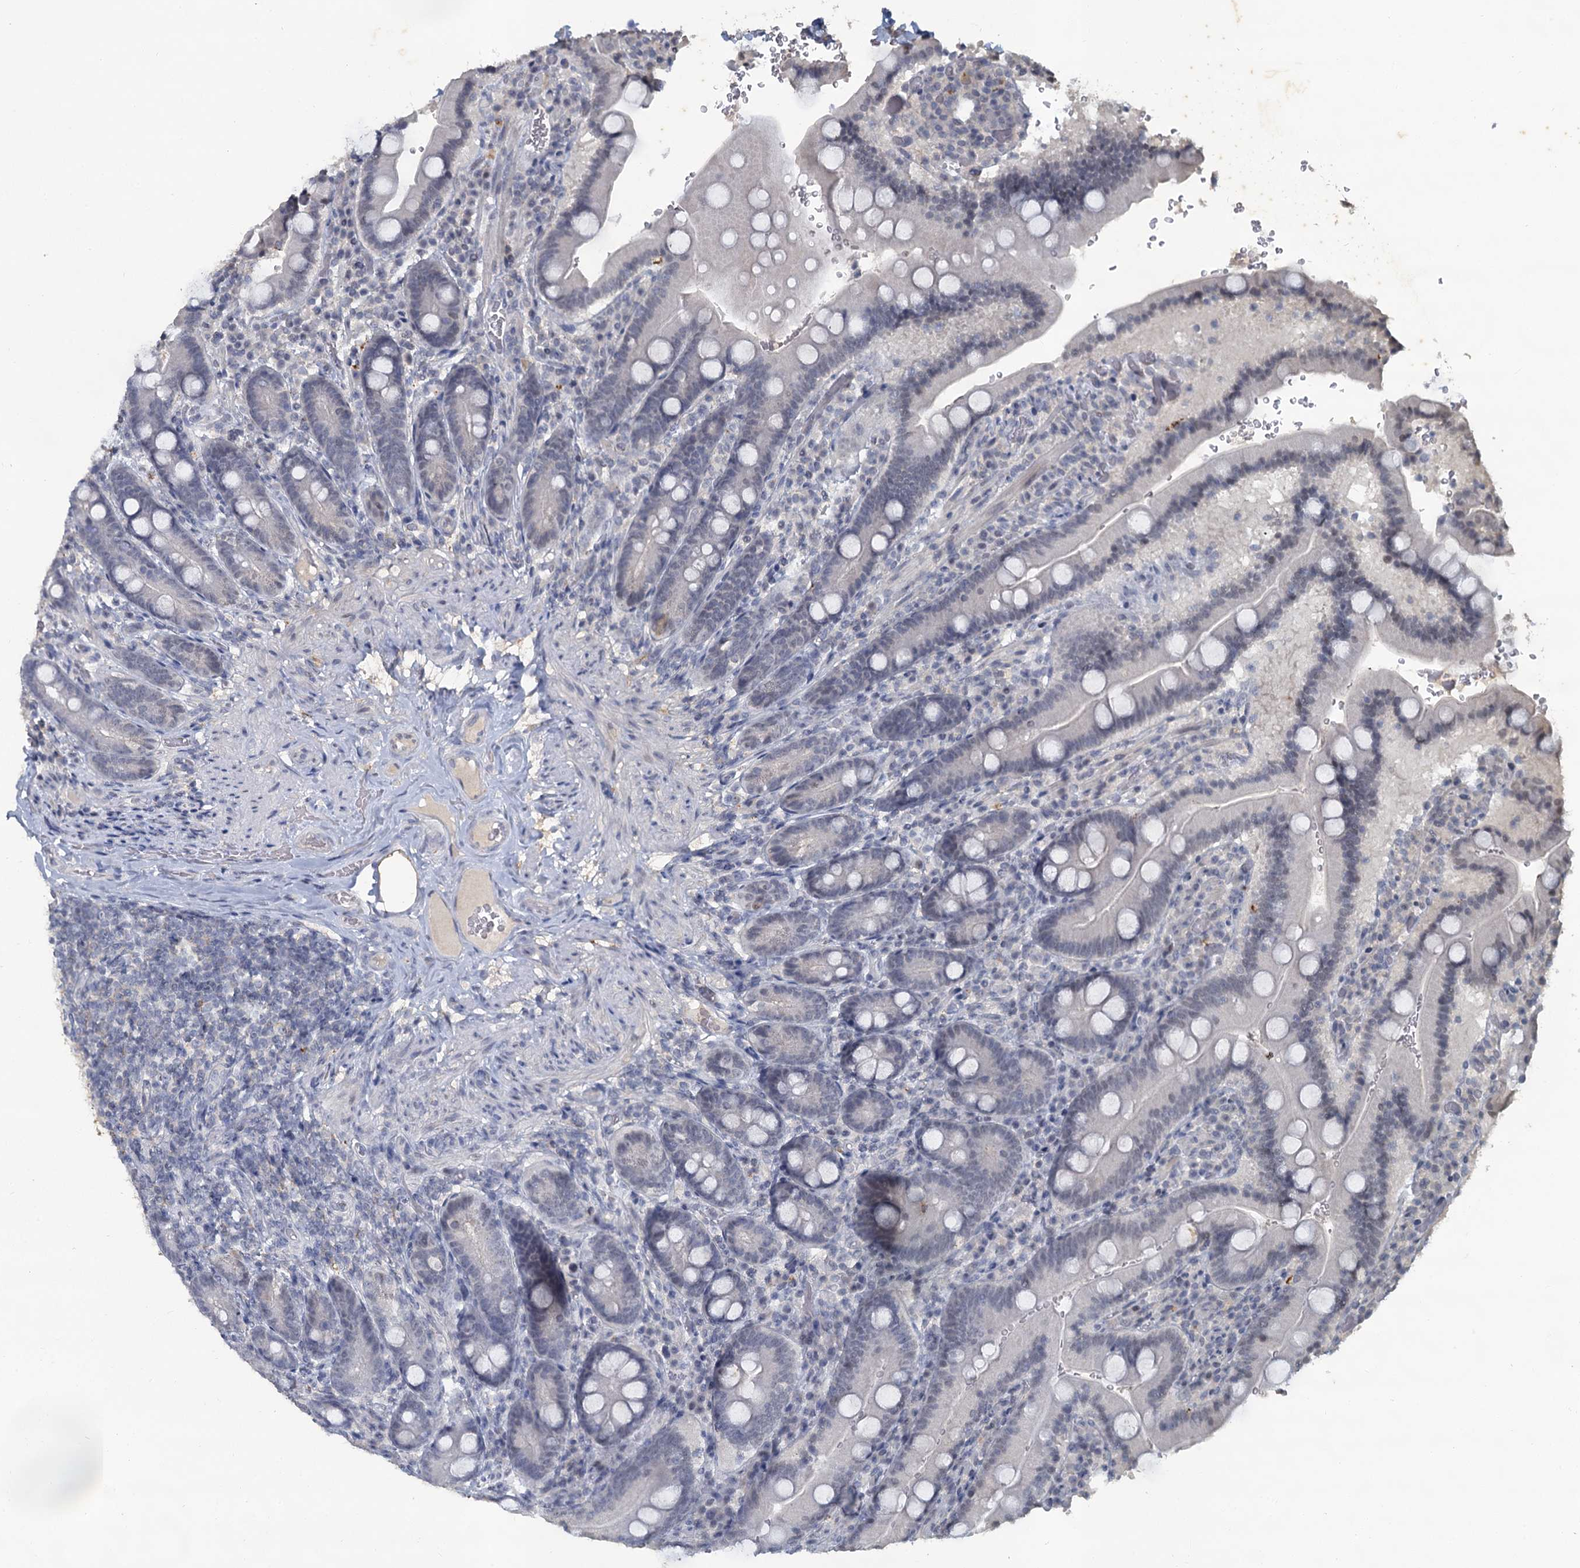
{"staining": {"intensity": "negative", "quantity": "none", "location": "none"}, "tissue": "duodenum", "cell_type": "Glandular cells", "image_type": "normal", "snomed": [{"axis": "morphology", "description": "Normal tissue, NOS"}, {"axis": "topography", "description": "Duodenum"}], "caption": "A high-resolution image shows IHC staining of normal duodenum, which reveals no significant staining in glandular cells.", "gene": "MUCL1", "patient": {"sex": "female", "age": 62}}